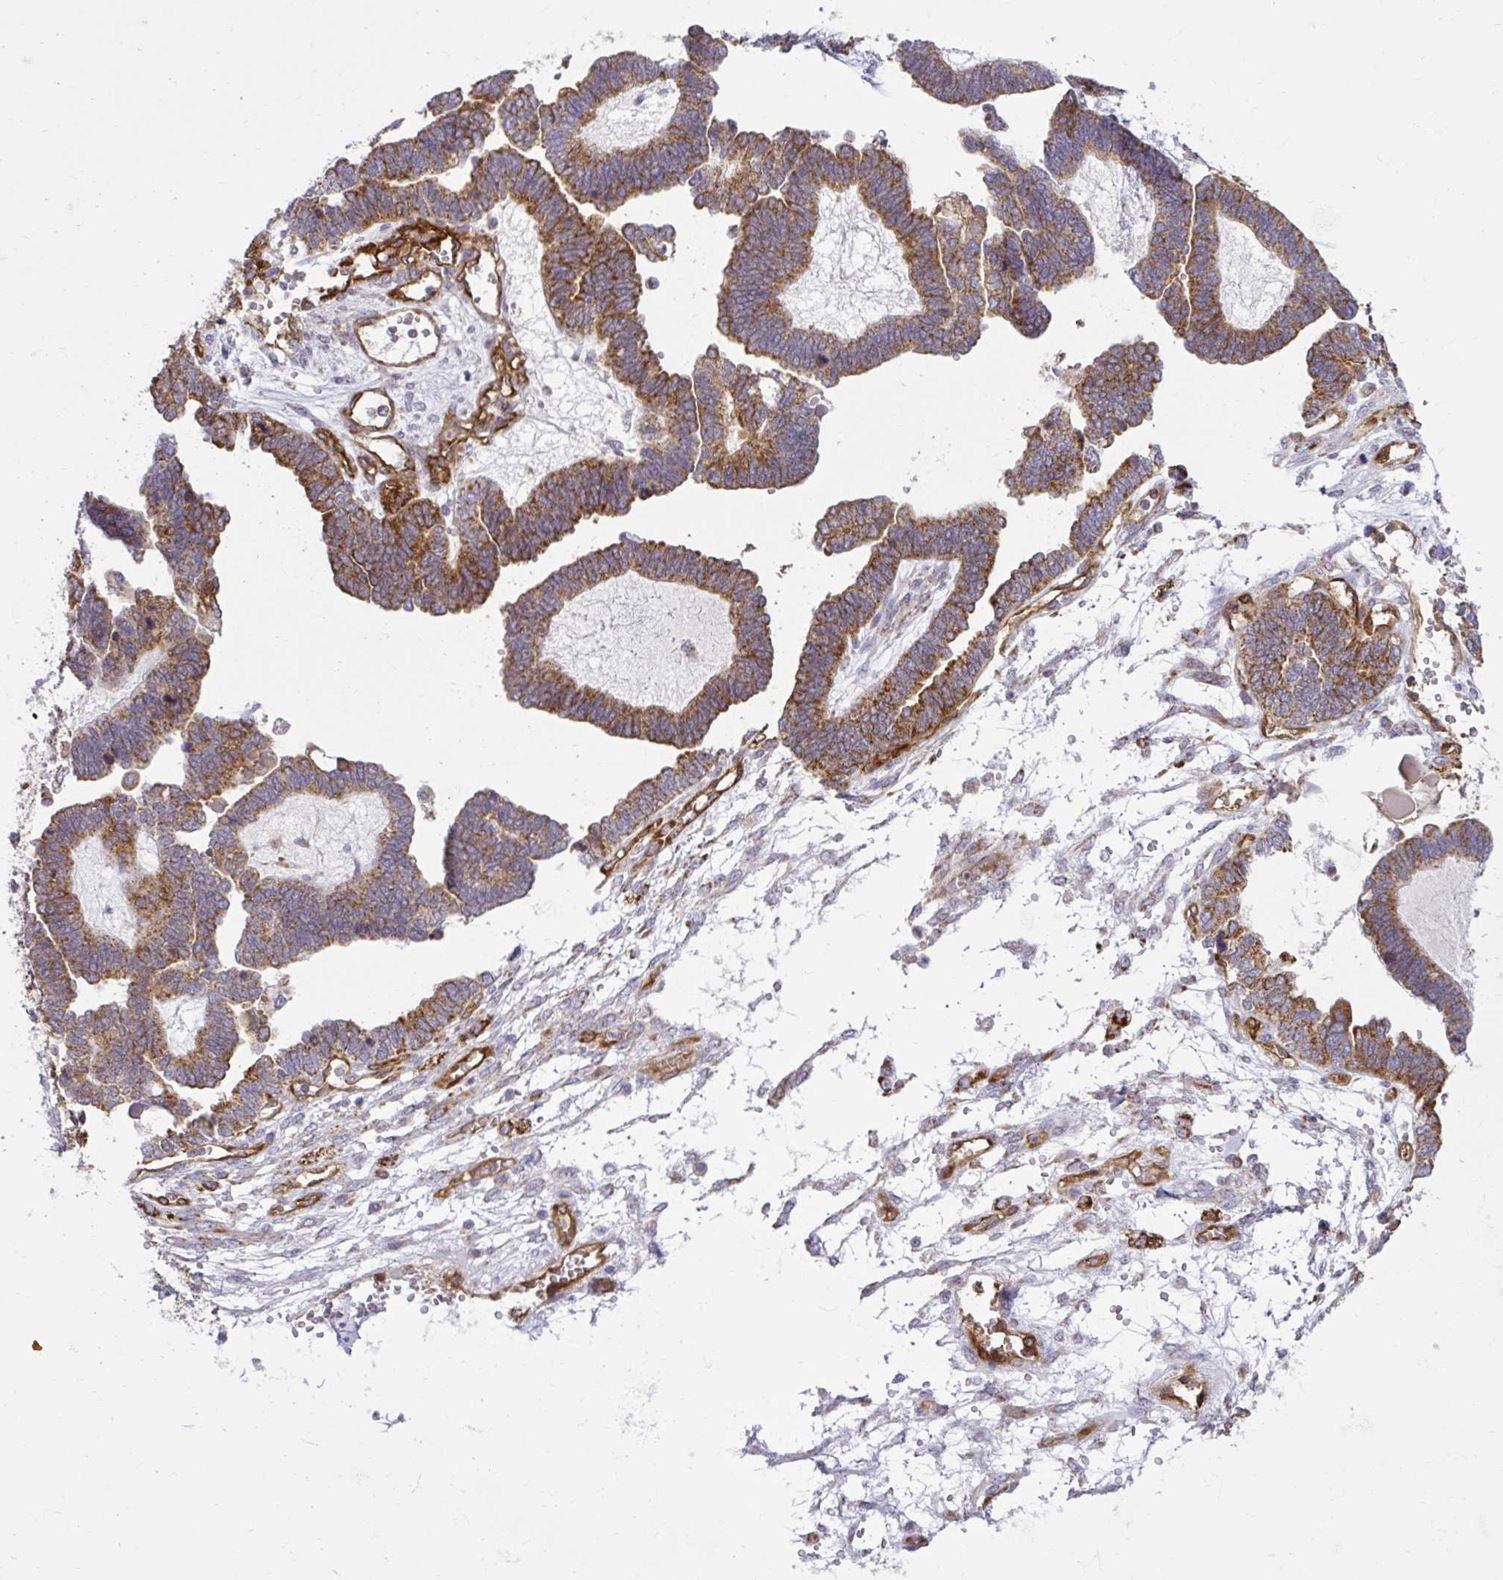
{"staining": {"intensity": "moderate", "quantity": ">75%", "location": "cytoplasmic/membranous"}, "tissue": "ovarian cancer", "cell_type": "Tumor cells", "image_type": "cancer", "snomed": [{"axis": "morphology", "description": "Cystadenocarcinoma, serous, NOS"}, {"axis": "topography", "description": "Ovary"}], "caption": "A photomicrograph showing moderate cytoplasmic/membranous staining in approximately >75% of tumor cells in serous cystadenocarcinoma (ovarian), as visualized by brown immunohistochemical staining.", "gene": "LIMS1", "patient": {"sex": "female", "age": 51}}